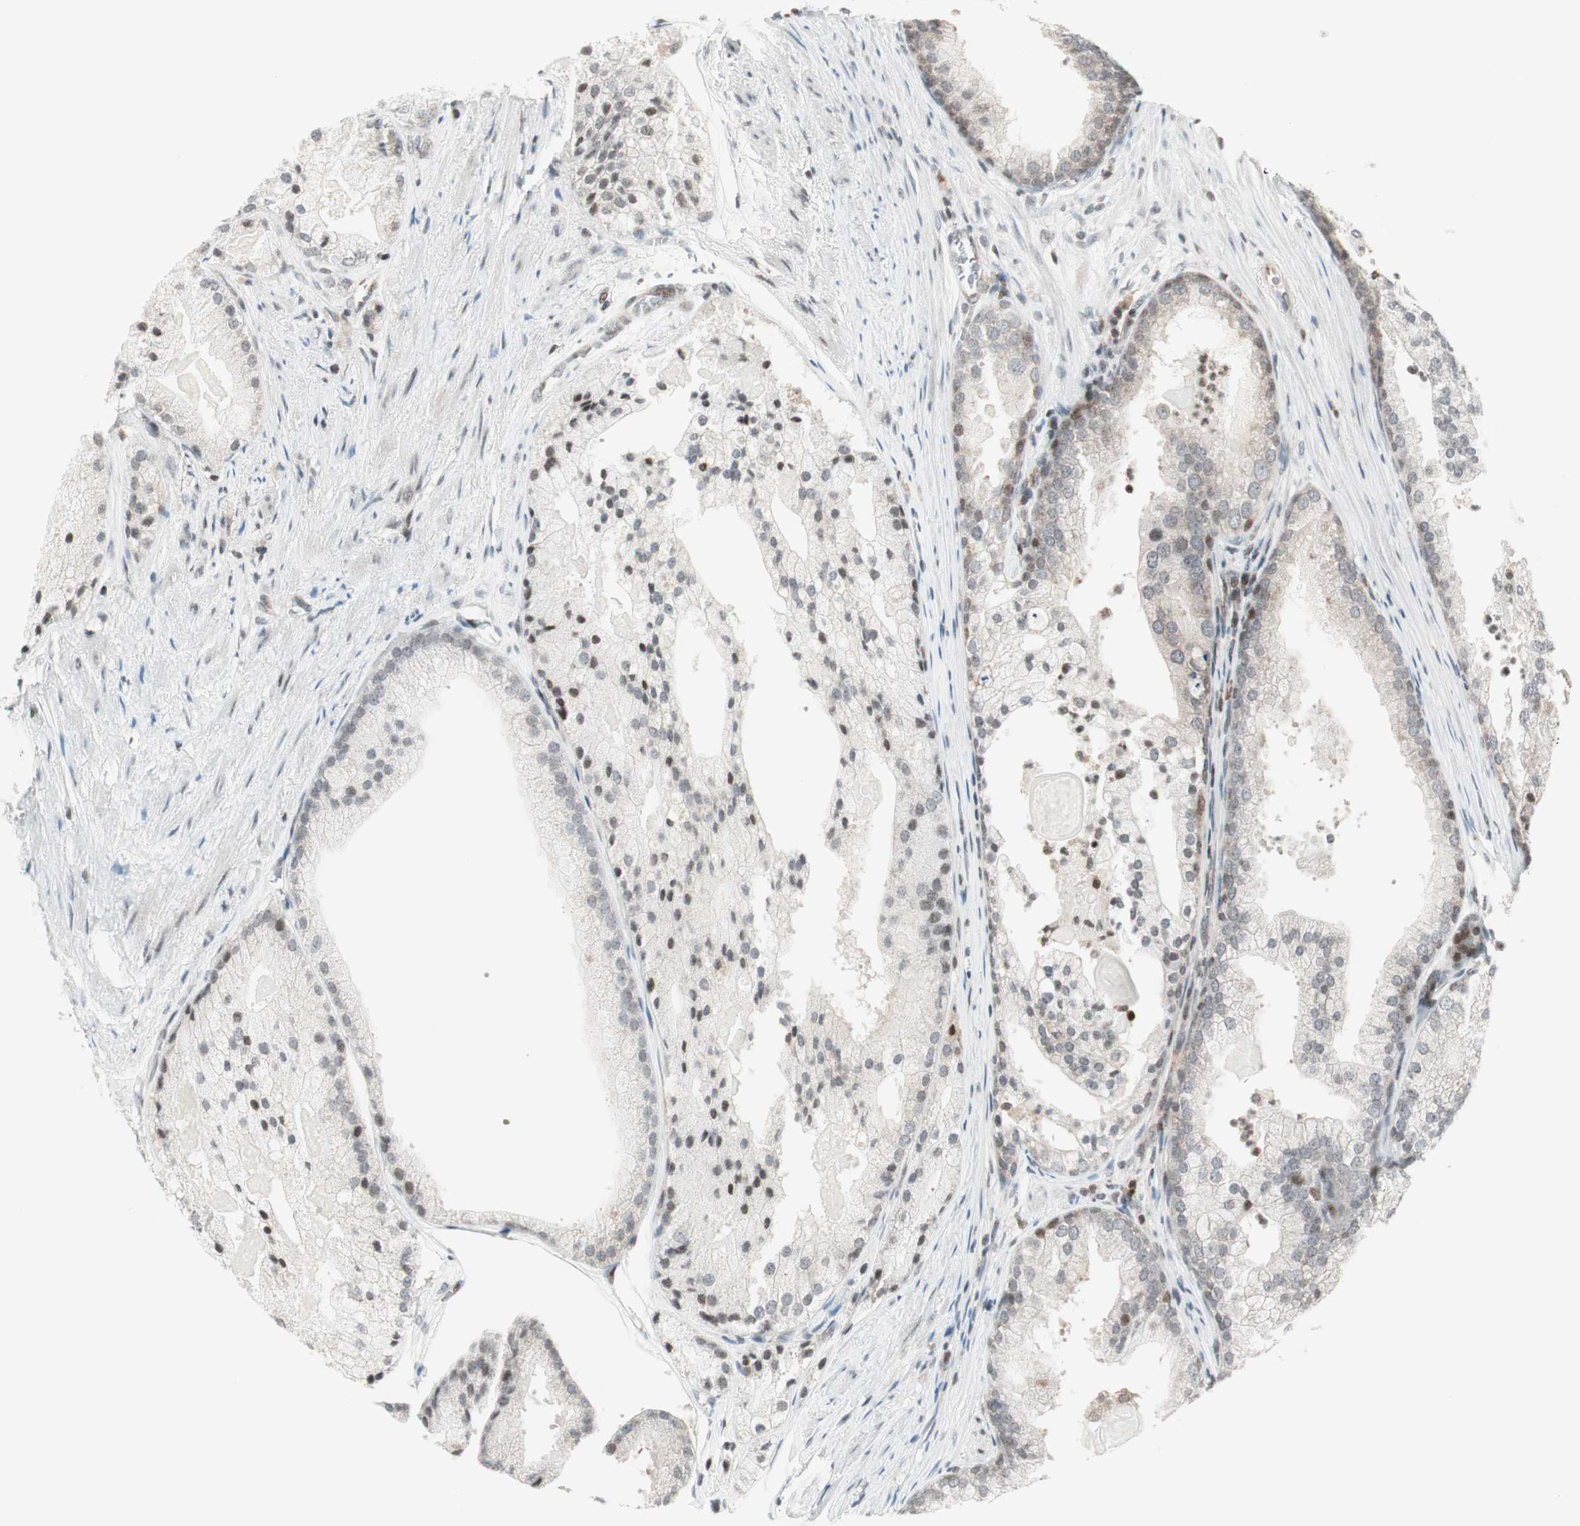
{"staining": {"intensity": "moderate", "quantity": "<25%", "location": "cytoplasmic/membranous,nuclear"}, "tissue": "prostate cancer", "cell_type": "Tumor cells", "image_type": "cancer", "snomed": [{"axis": "morphology", "description": "Adenocarcinoma, Low grade"}, {"axis": "topography", "description": "Prostate"}], "caption": "A histopathology image showing moderate cytoplasmic/membranous and nuclear staining in approximately <25% of tumor cells in prostate low-grade adenocarcinoma, as visualized by brown immunohistochemical staining.", "gene": "TPT1", "patient": {"sex": "male", "age": 69}}